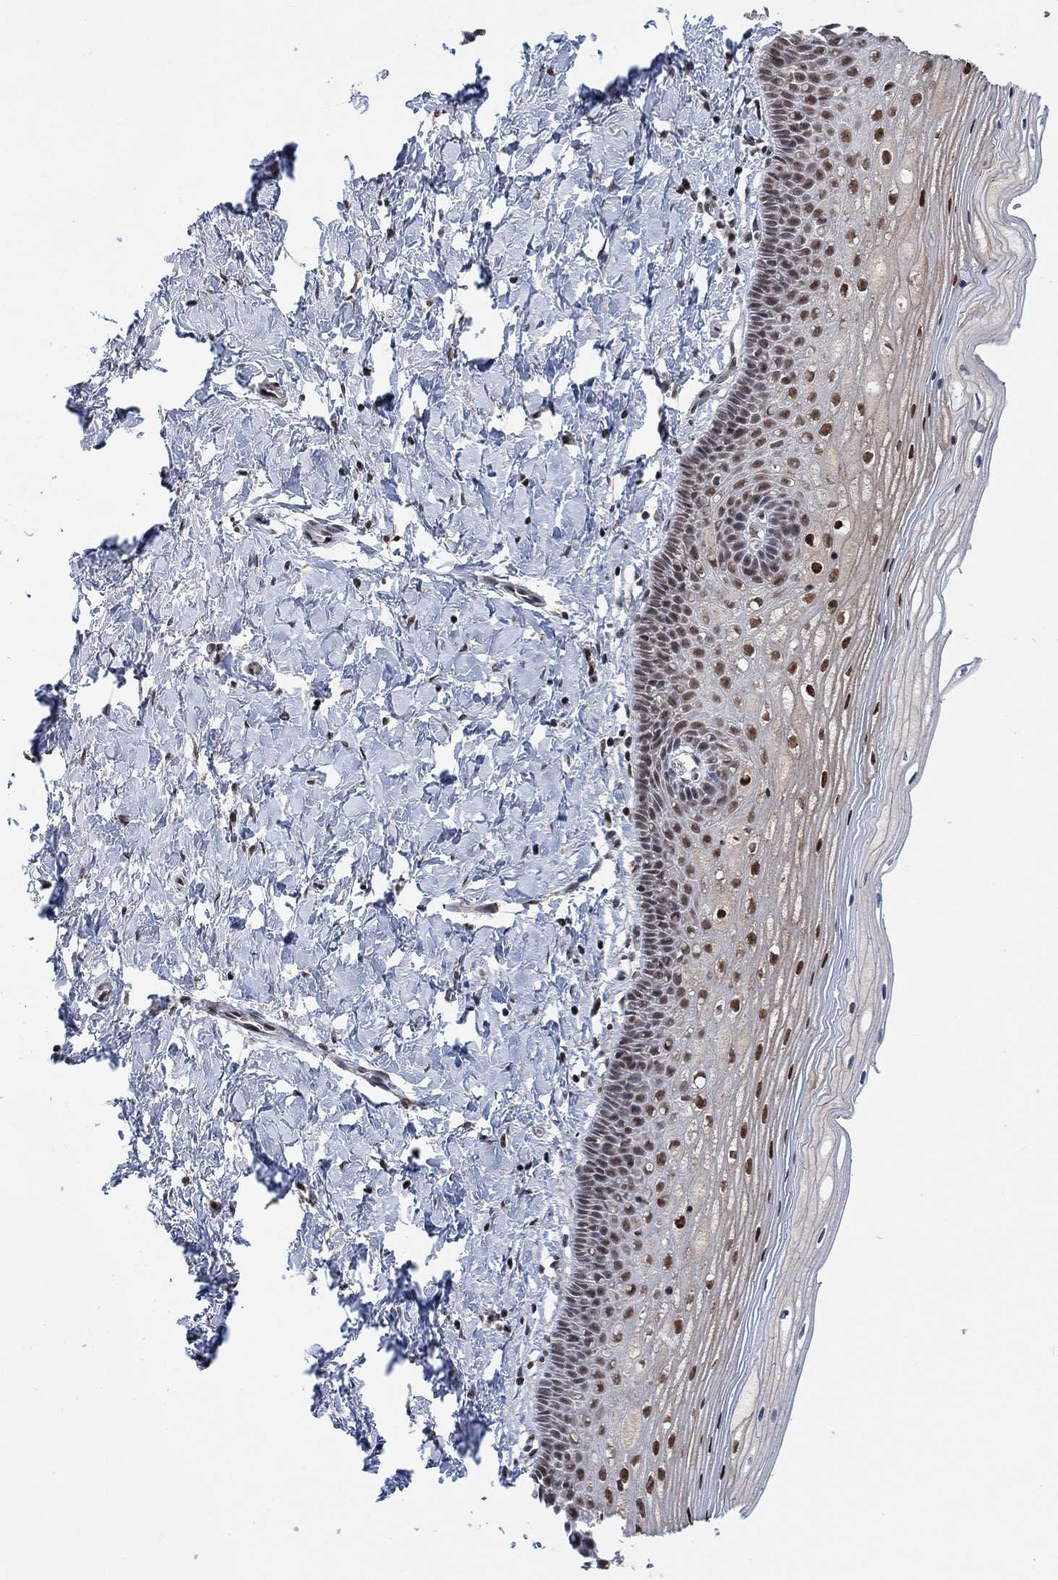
{"staining": {"intensity": "moderate", "quantity": ">75%", "location": "nuclear"}, "tissue": "cervix", "cell_type": "Glandular cells", "image_type": "normal", "snomed": [{"axis": "morphology", "description": "Normal tissue, NOS"}, {"axis": "topography", "description": "Cervix"}], "caption": "Protein expression analysis of unremarkable cervix shows moderate nuclear expression in about >75% of glandular cells.", "gene": "THAP8", "patient": {"sex": "female", "age": 37}}